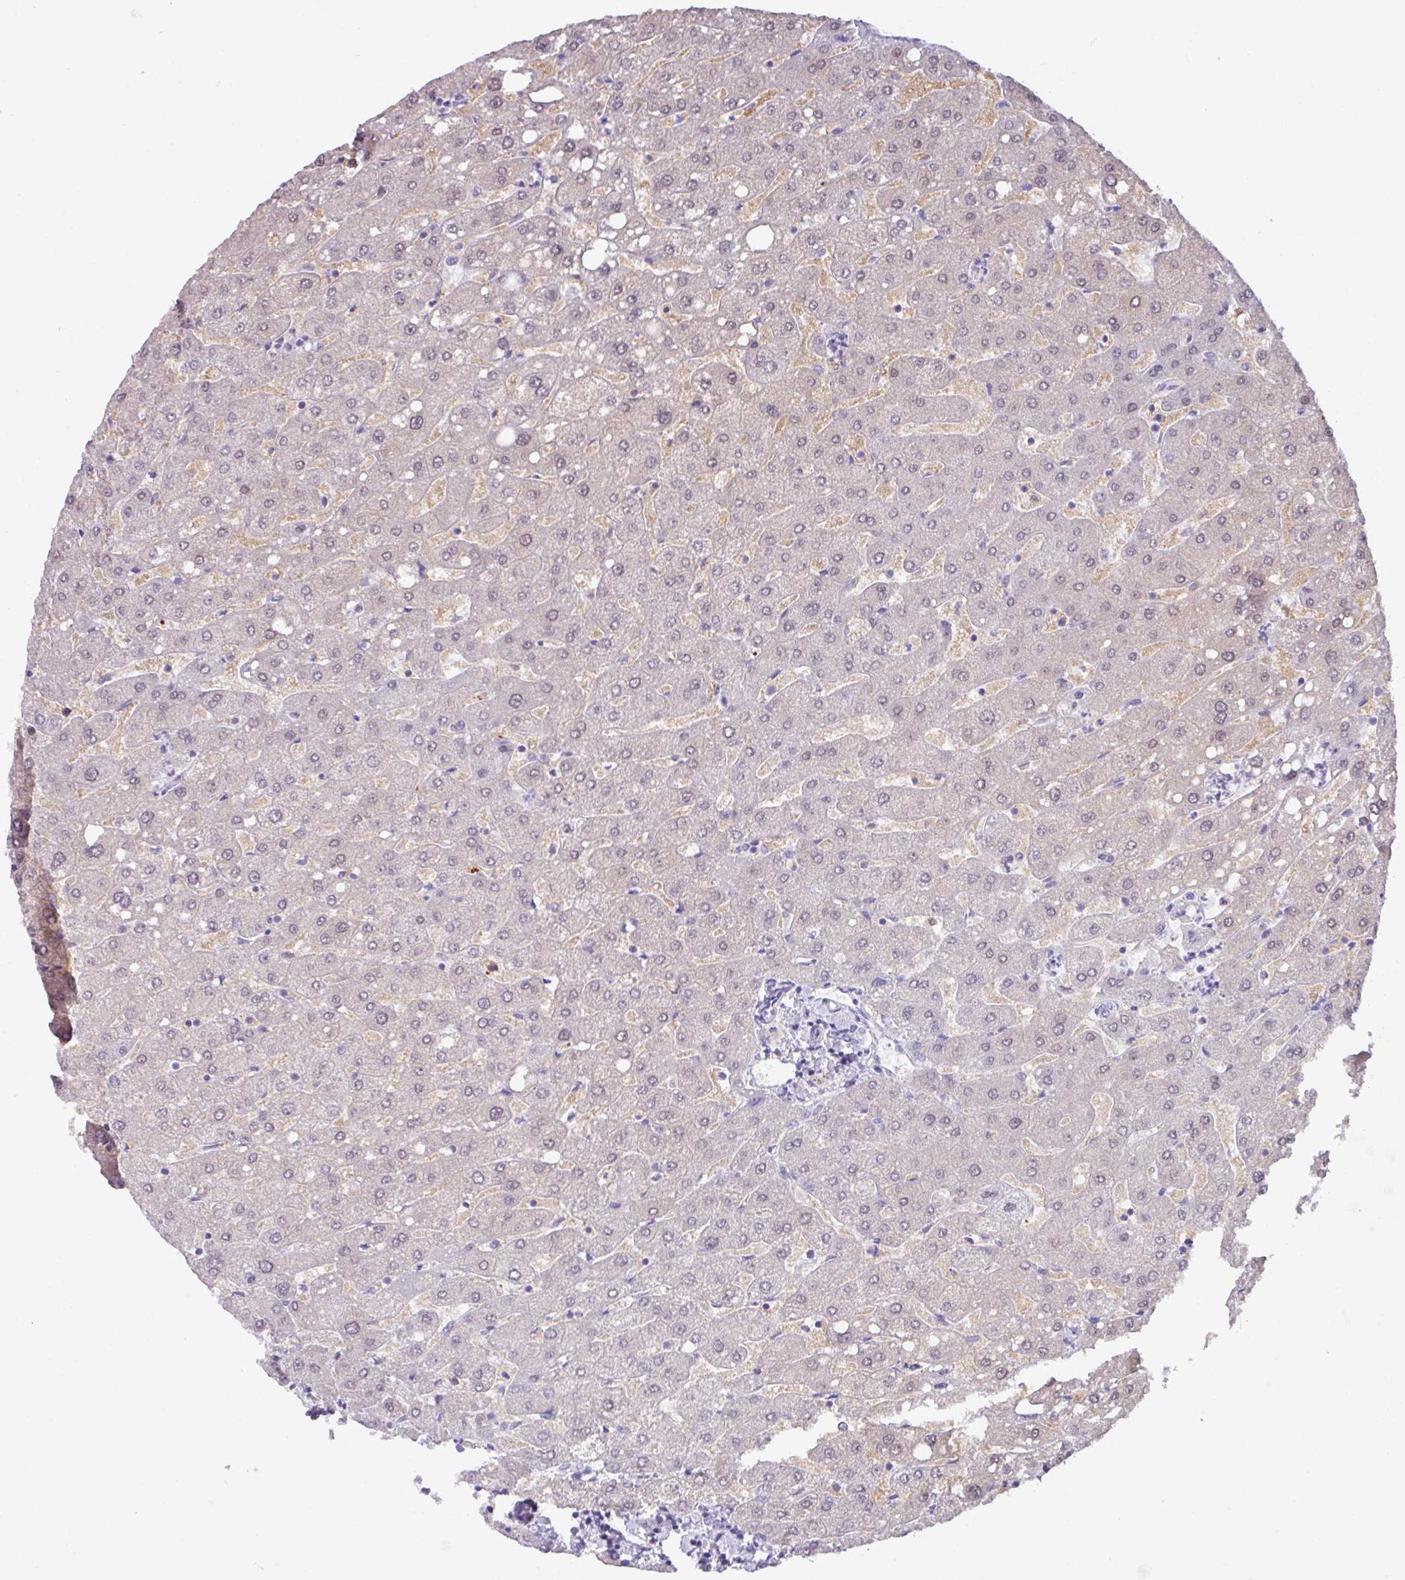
{"staining": {"intensity": "negative", "quantity": "none", "location": "none"}, "tissue": "liver", "cell_type": "Cholangiocytes", "image_type": "normal", "snomed": [{"axis": "morphology", "description": "Normal tissue, NOS"}, {"axis": "topography", "description": "Liver"}], "caption": "DAB (3,3'-diaminobenzidine) immunohistochemical staining of unremarkable human liver displays no significant positivity in cholangiocytes.", "gene": "ZNF524", "patient": {"sex": "male", "age": 67}}